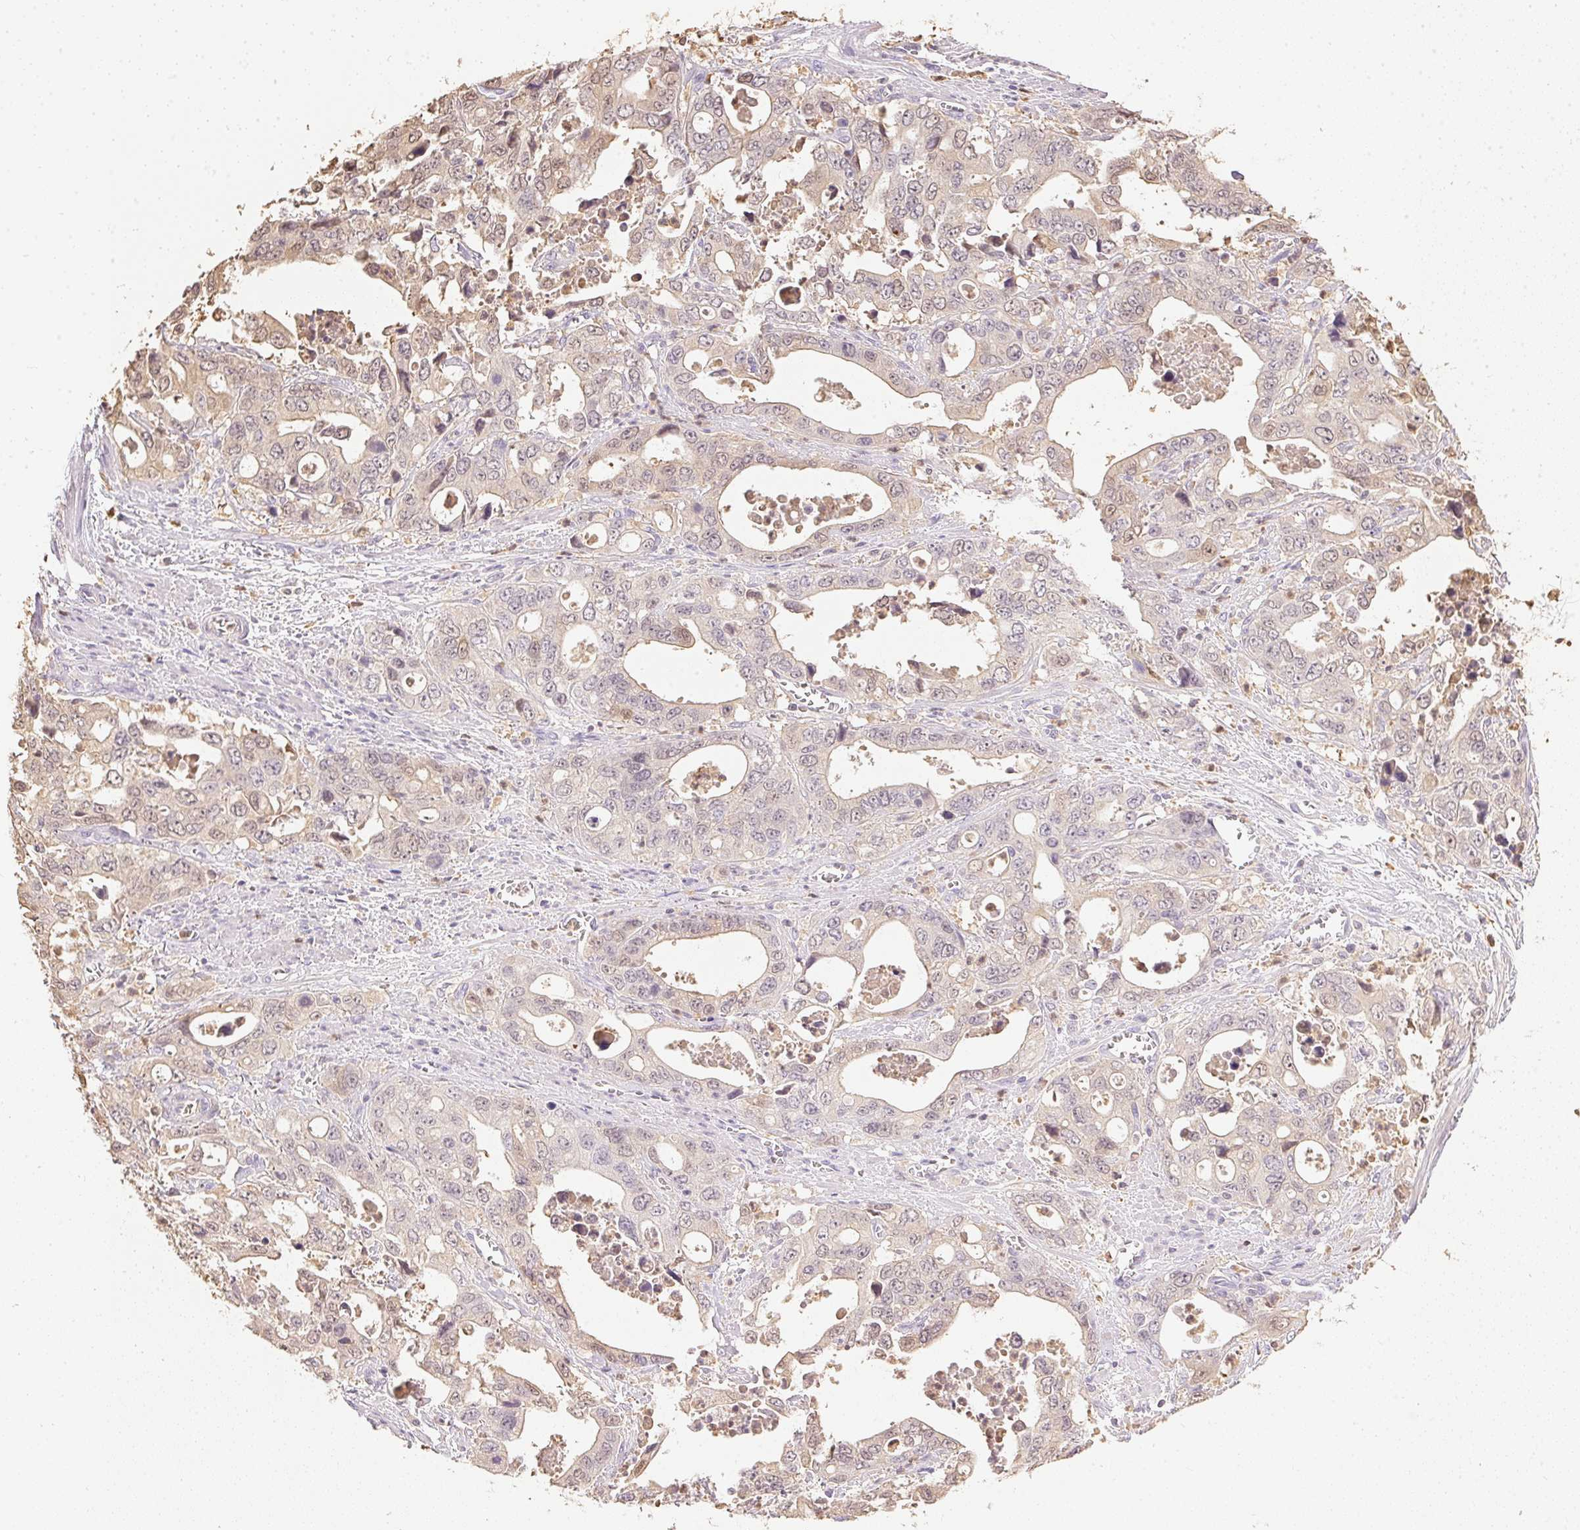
{"staining": {"intensity": "weak", "quantity": "25%-75%", "location": "nuclear"}, "tissue": "stomach cancer", "cell_type": "Tumor cells", "image_type": "cancer", "snomed": [{"axis": "morphology", "description": "Adenocarcinoma, NOS"}, {"axis": "topography", "description": "Stomach, upper"}], "caption": "Stomach cancer was stained to show a protein in brown. There is low levels of weak nuclear expression in about 25%-75% of tumor cells.", "gene": "S100A3", "patient": {"sex": "male", "age": 74}}